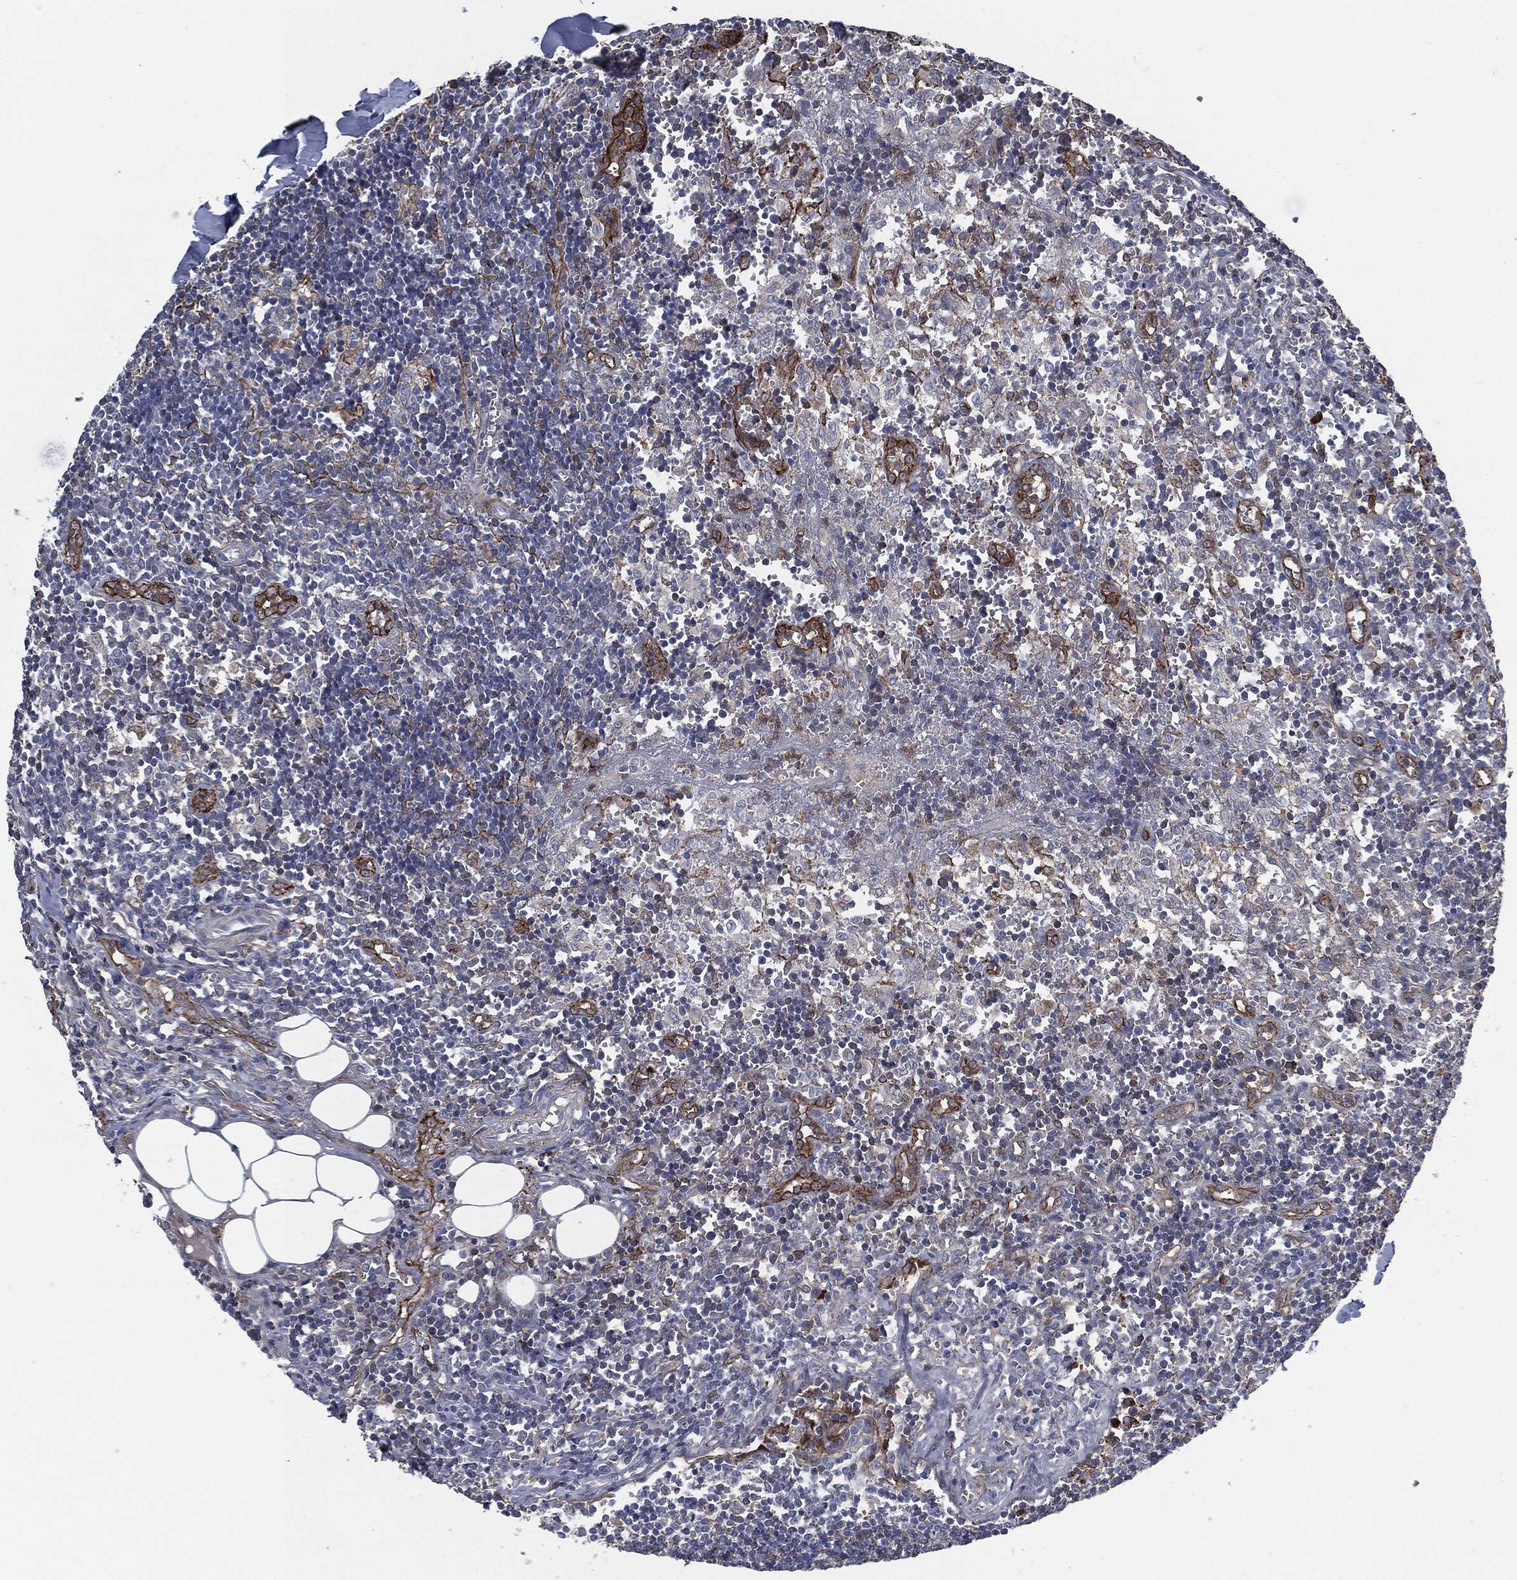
{"staining": {"intensity": "negative", "quantity": "none", "location": "none"}, "tissue": "lymph node", "cell_type": "Non-germinal center cells", "image_type": "normal", "snomed": [{"axis": "morphology", "description": "Normal tissue, NOS"}, {"axis": "topography", "description": "Lymph node"}, {"axis": "topography", "description": "Salivary gland"}], "caption": "A high-resolution image shows IHC staining of normal lymph node, which demonstrates no significant expression in non-germinal center cells.", "gene": "SVIL", "patient": {"sex": "male", "age": 78}}